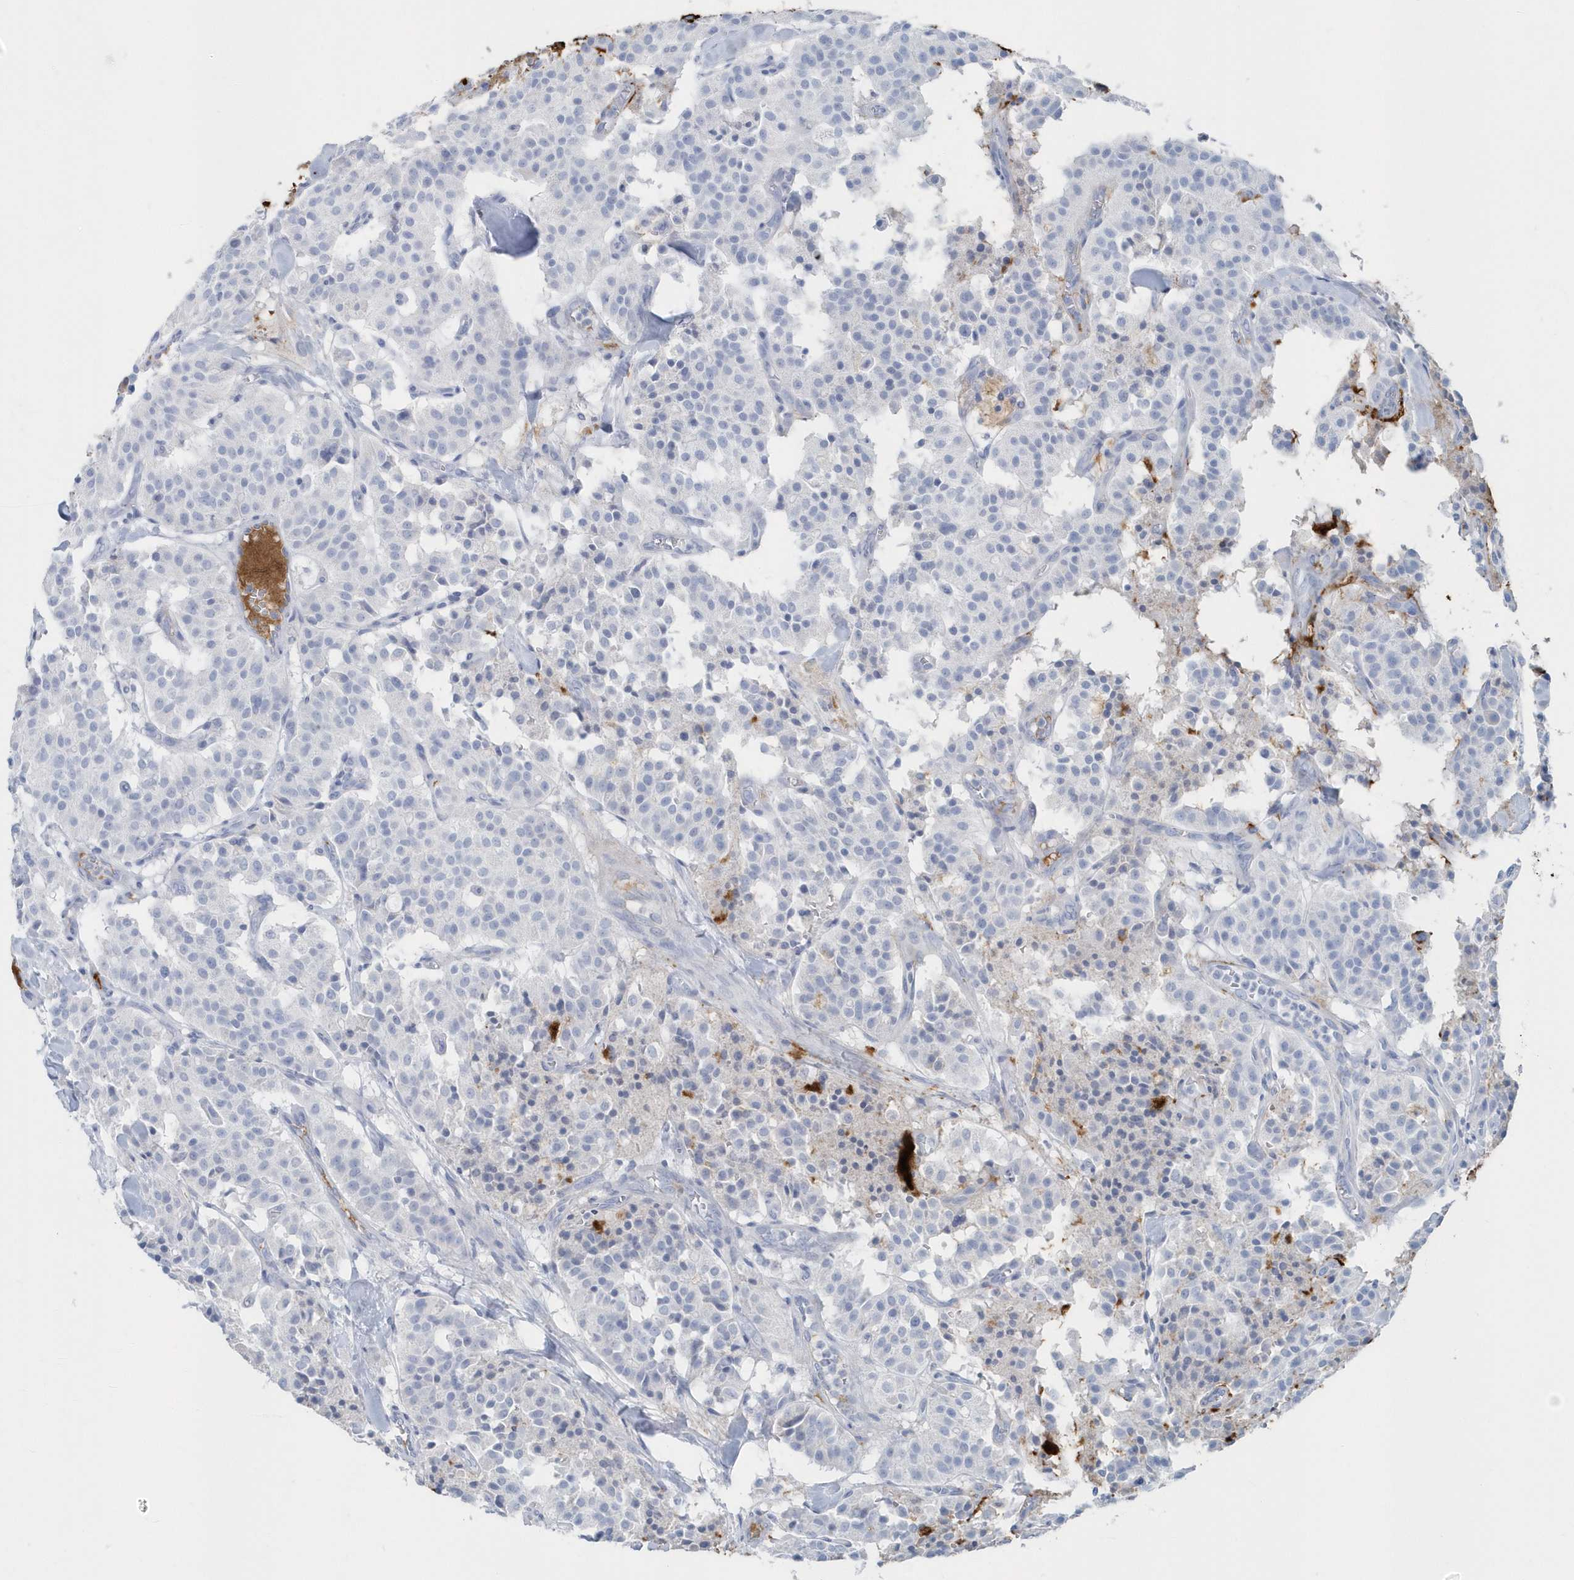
{"staining": {"intensity": "negative", "quantity": "none", "location": "none"}, "tissue": "carcinoid", "cell_type": "Tumor cells", "image_type": "cancer", "snomed": [{"axis": "morphology", "description": "Carcinoid, malignant, NOS"}, {"axis": "topography", "description": "Lung"}], "caption": "This image is of malignant carcinoid stained with immunohistochemistry to label a protein in brown with the nuclei are counter-stained blue. There is no positivity in tumor cells.", "gene": "JCHAIN", "patient": {"sex": "male", "age": 30}}